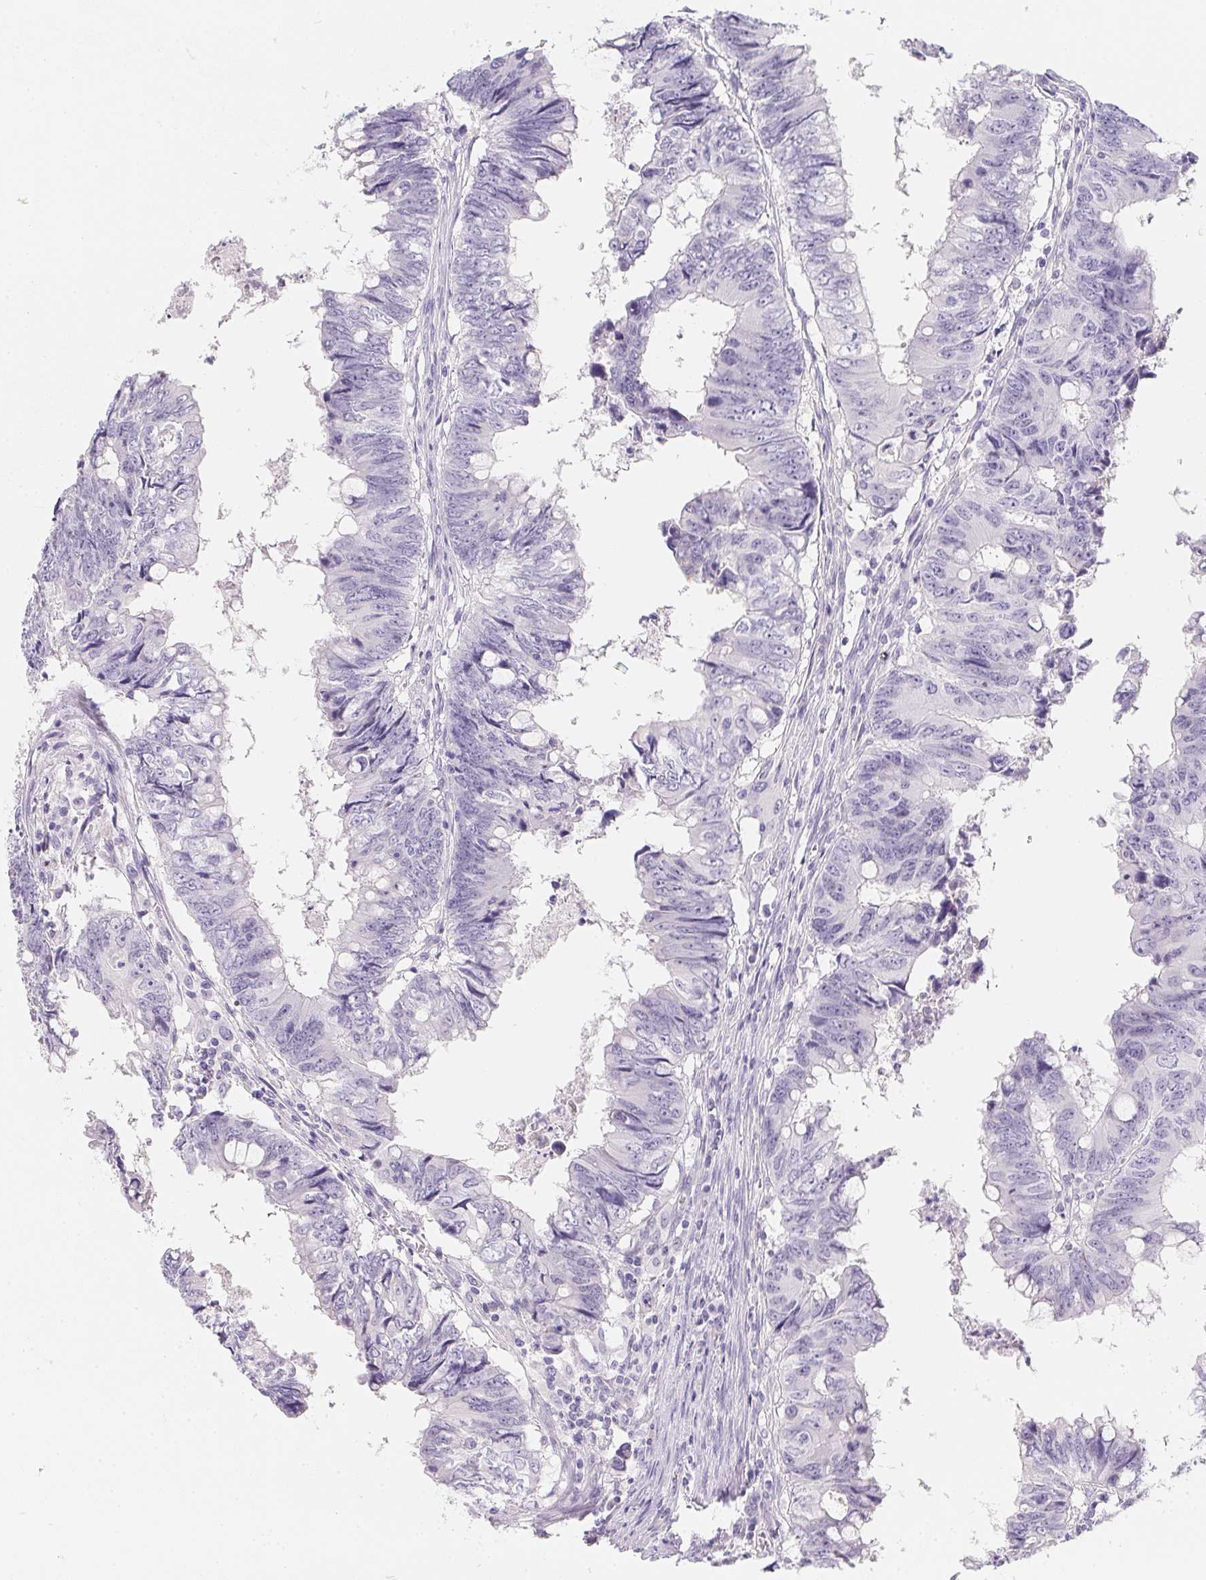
{"staining": {"intensity": "negative", "quantity": "none", "location": "none"}, "tissue": "colorectal cancer", "cell_type": "Tumor cells", "image_type": "cancer", "snomed": [{"axis": "morphology", "description": "Adenocarcinoma, NOS"}, {"axis": "topography", "description": "Colon"}], "caption": "Immunohistochemistry histopathology image of neoplastic tissue: human adenocarcinoma (colorectal) stained with DAB displays no significant protein positivity in tumor cells.", "gene": "MAP1A", "patient": {"sex": "female", "age": 82}}